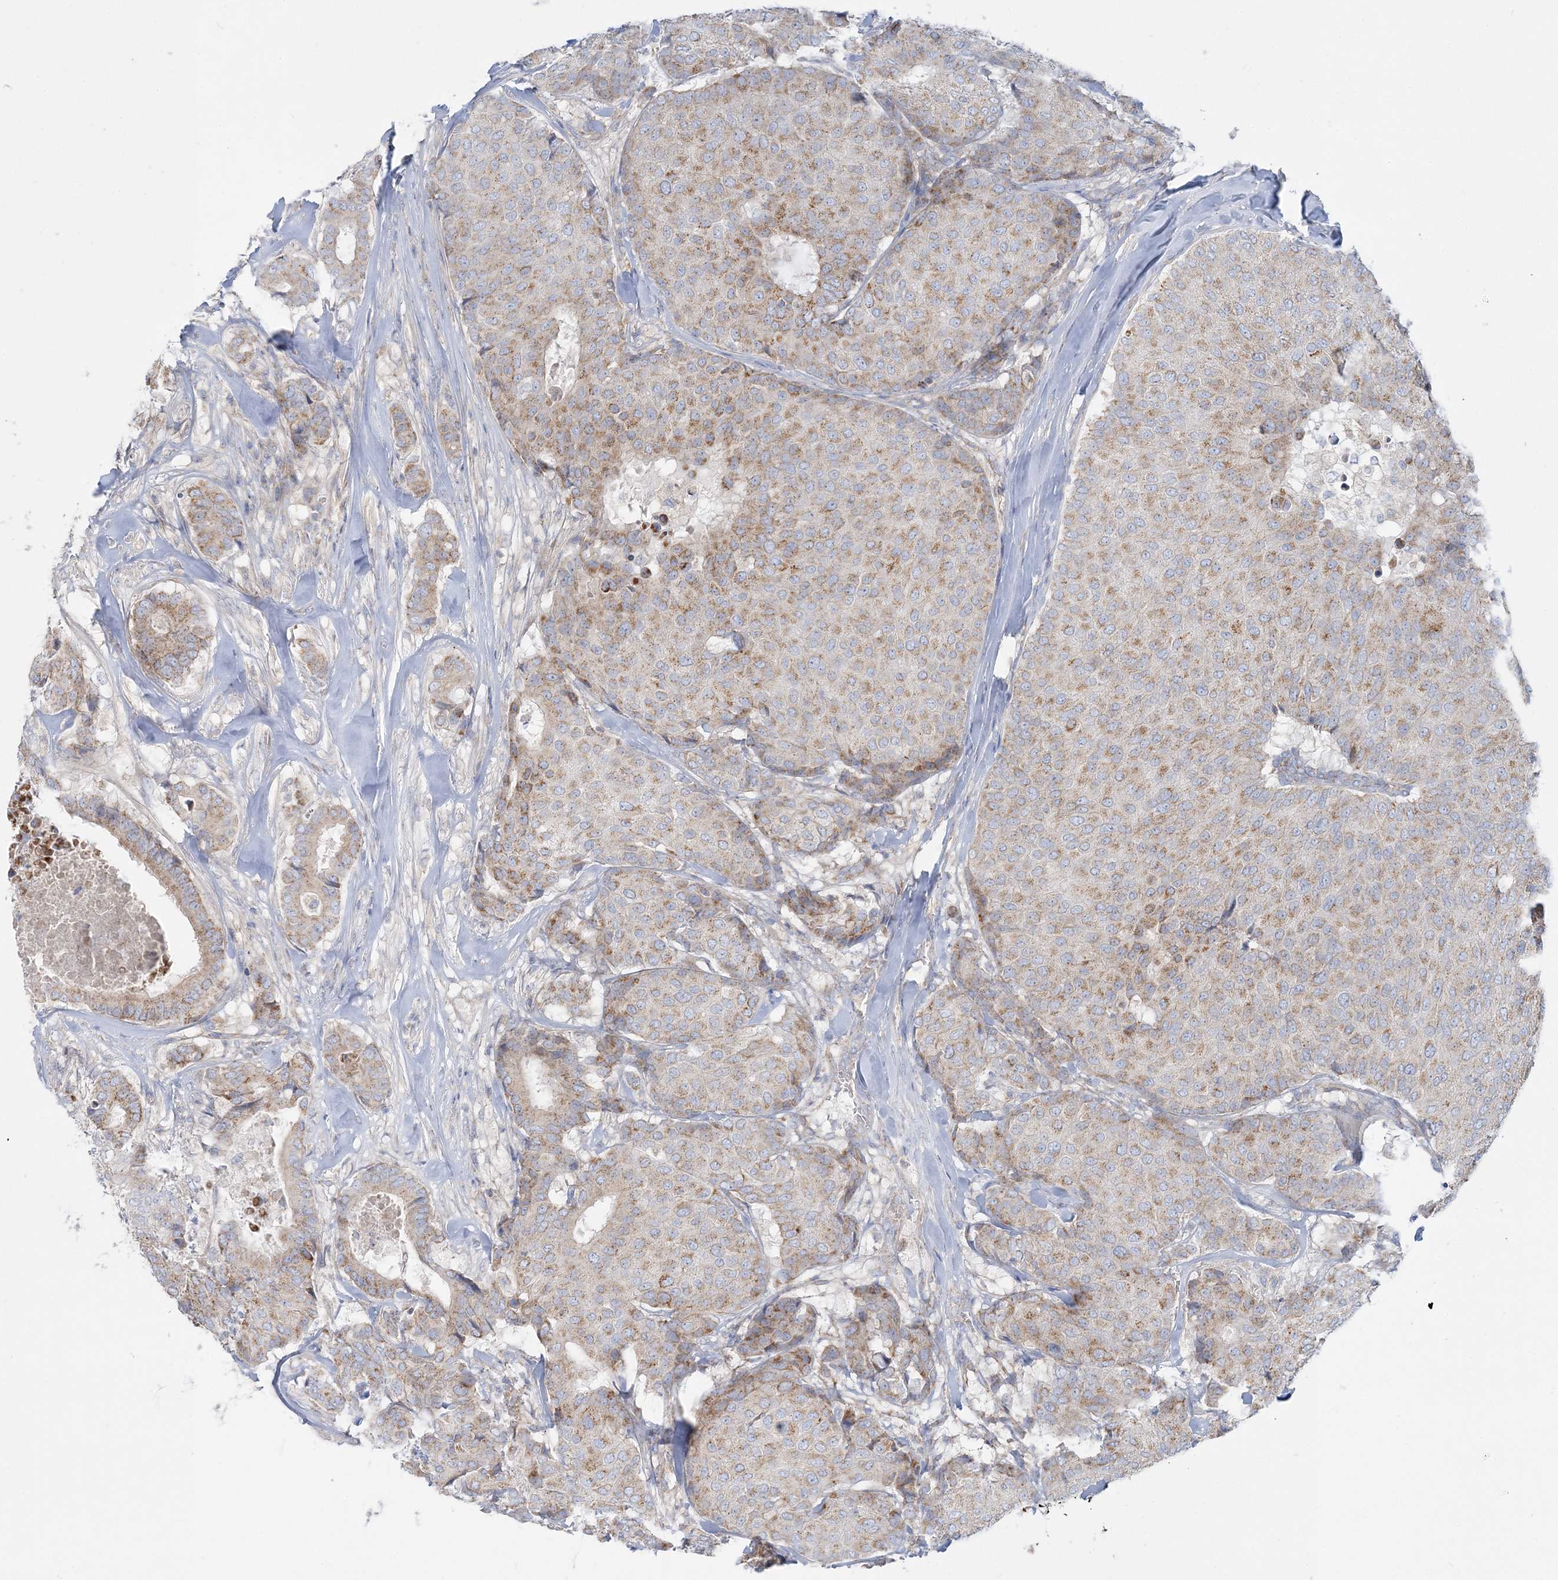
{"staining": {"intensity": "weak", "quantity": ">75%", "location": "cytoplasmic/membranous"}, "tissue": "breast cancer", "cell_type": "Tumor cells", "image_type": "cancer", "snomed": [{"axis": "morphology", "description": "Duct carcinoma"}, {"axis": "topography", "description": "Breast"}], "caption": "A high-resolution micrograph shows immunohistochemistry (IHC) staining of breast cancer (intraductal carcinoma), which demonstrates weak cytoplasmic/membranous positivity in approximately >75% of tumor cells. (DAB (3,3'-diaminobenzidine) IHC, brown staining for protein, blue staining for nuclei).", "gene": "TBC1D14", "patient": {"sex": "female", "age": 75}}